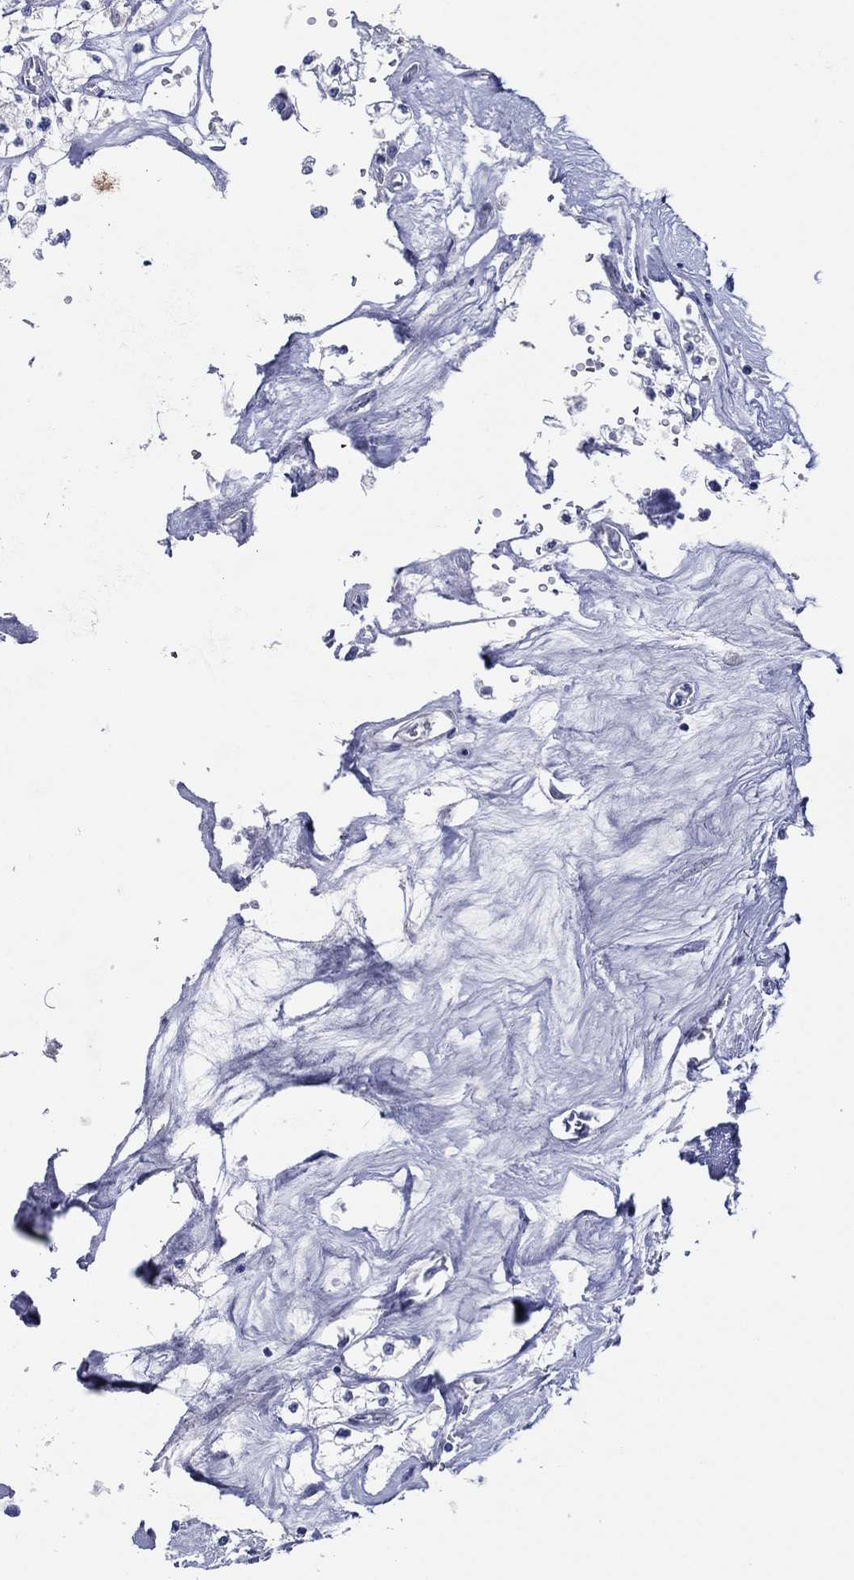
{"staining": {"intensity": "negative", "quantity": "none", "location": "none"}, "tissue": "renal cancer", "cell_type": "Tumor cells", "image_type": "cancer", "snomed": [{"axis": "morphology", "description": "Adenocarcinoma, NOS"}, {"axis": "topography", "description": "Kidney"}], "caption": "Immunohistochemical staining of renal cancer shows no significant expression in tumor cells.", "gene": "TFAP2A", "patient": {"sex": "male", "age": 80}}